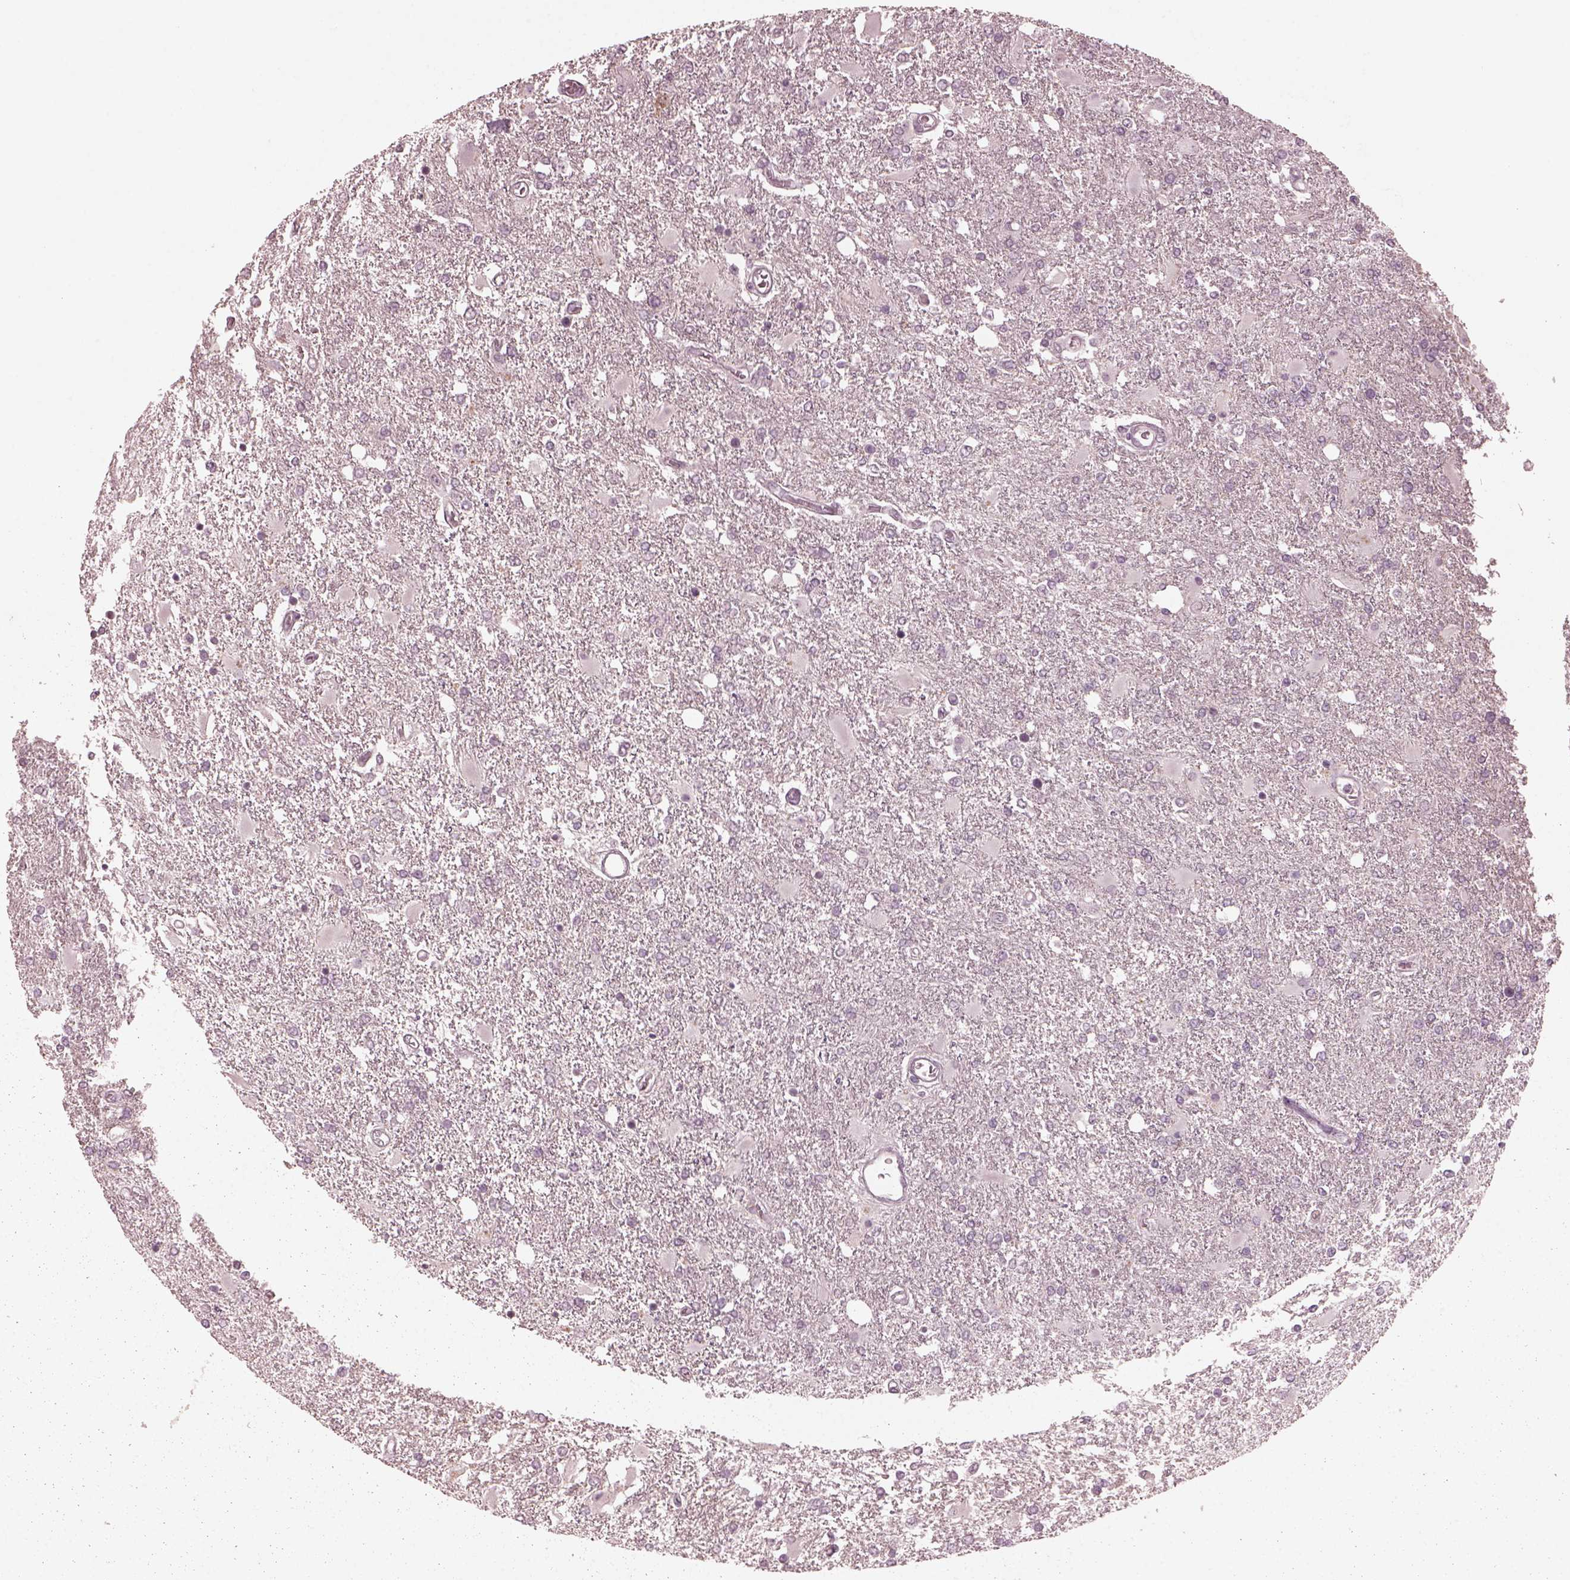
{"staining": {"intensity": "negative", "quantity": "none", "location": "none"}, "tissue": "glioma", "cell_type": "Tumor cells", "image_type": "cancer", "snomed": [{"axis": "morphology", "description": "Glioma, malignant, High grade"}, {"axis": "topography", "description": "Cerebral cortex"}], "caption": "DAB (3,3'-diaminobenzidine) immunohistochemical staining of glioma demonstrates no significant expression in tumor cells. (DAB immunohistochemistry (IHC), high magnification).", "gene": "RGS7", "patient": {"sex": "male", "age": 79}}